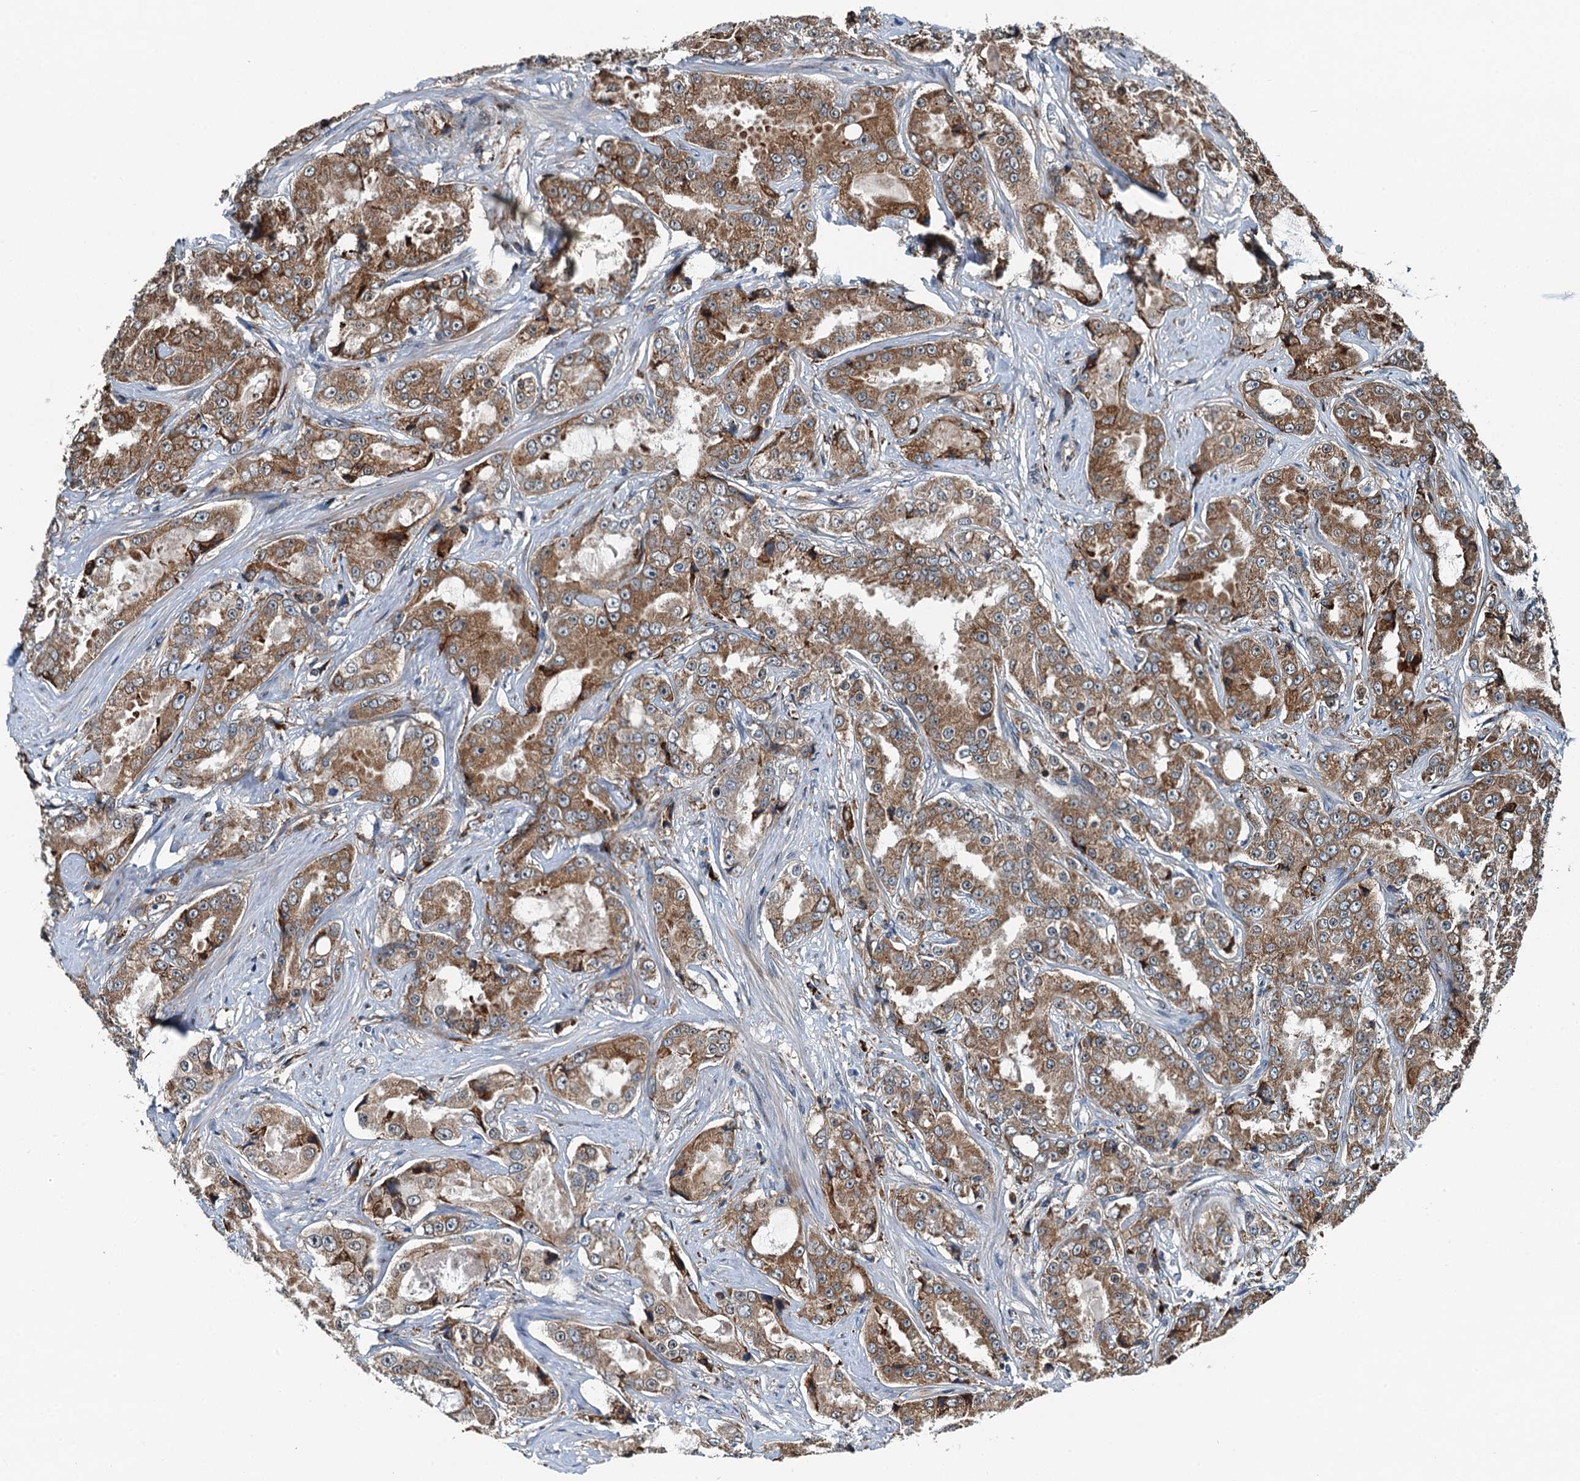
{"staining": {"intensity": "moderate", "quantity": ">75%", "location": "cytoplasmic/membranous"}, "tissue": "prostate cancer", "cell_type": "Tumor cells", "image_type": "cancer", "snomed": [{"axis": "morphology", "description": "Adenocarcinoma, High grade"}, {"axis": "topography", "description": "Prostate"}], "caption": "High-grade adenocarcinoma (prostate) was stained to show a protein in brown. There is medium levels of moderate cytoplasmic/membranous expression in about >75% of tumor cells. Ihc stains the protein in brown and the nuclei are stained blue.", "gene": "TAMALIN", "patient": {"sex": "male", "age": 73}}